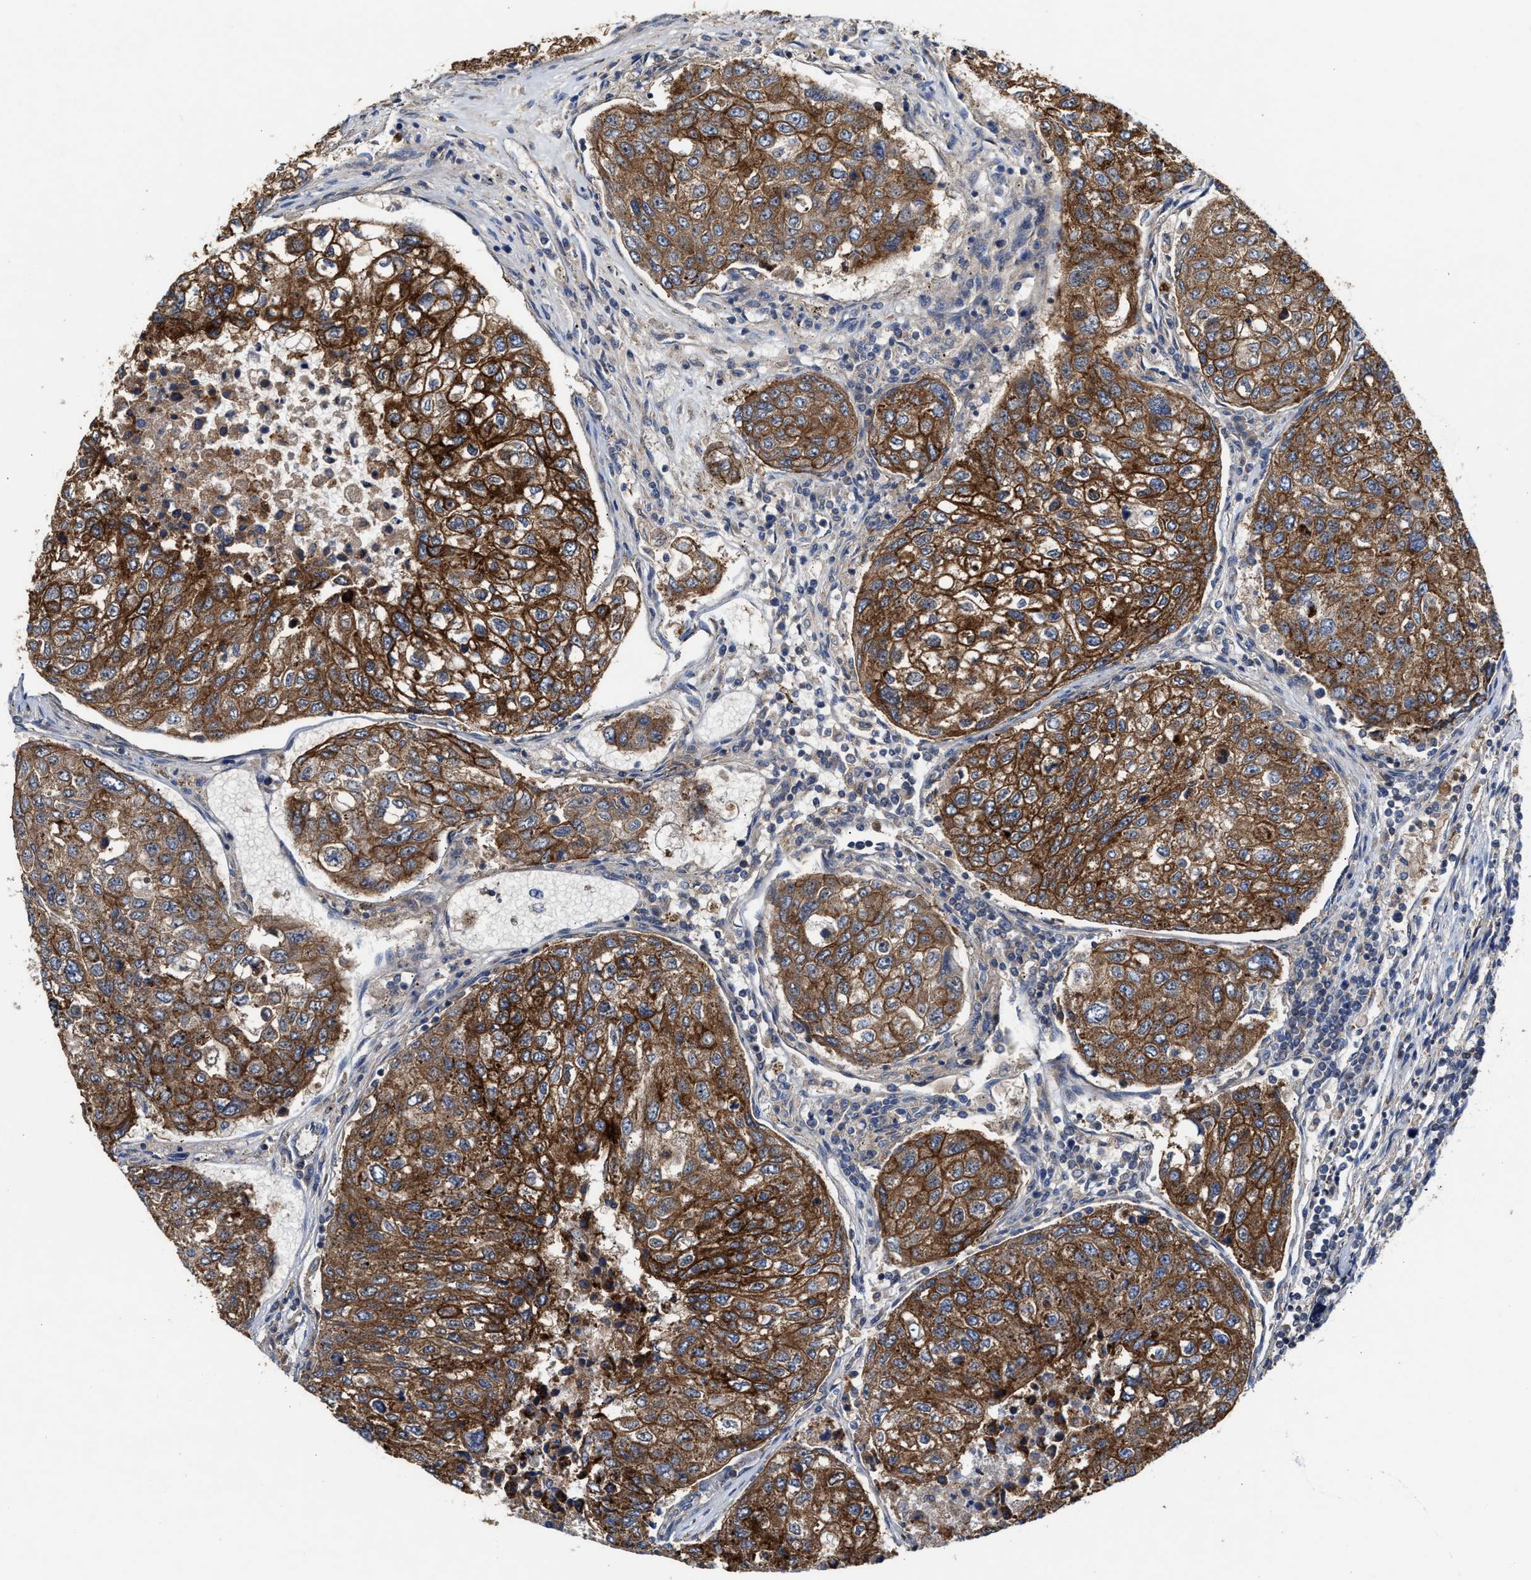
{"staining": {"intensity": "strong", "quantity": ">75%", "location": "cytoplasmic/membranous"}, "tissue": "urothelial cancer", "cell_type": "Tumor cells", "image_type": "cancer", "snomed": [{"axis": "morphology", "description": "Urothelial carcinoma, High grade"}, {"axis": "topography", "description": "Lymph node"}, {"axis": "topography", "description": "Urinary bladder"}], "caption": "Strong cytoplasmic/membranous protein staining is appreciated in approximately >75% of tumor cells in urothelial cancer.", "gene": "MECR", "patient": {"sex": "male", "age": 51}}